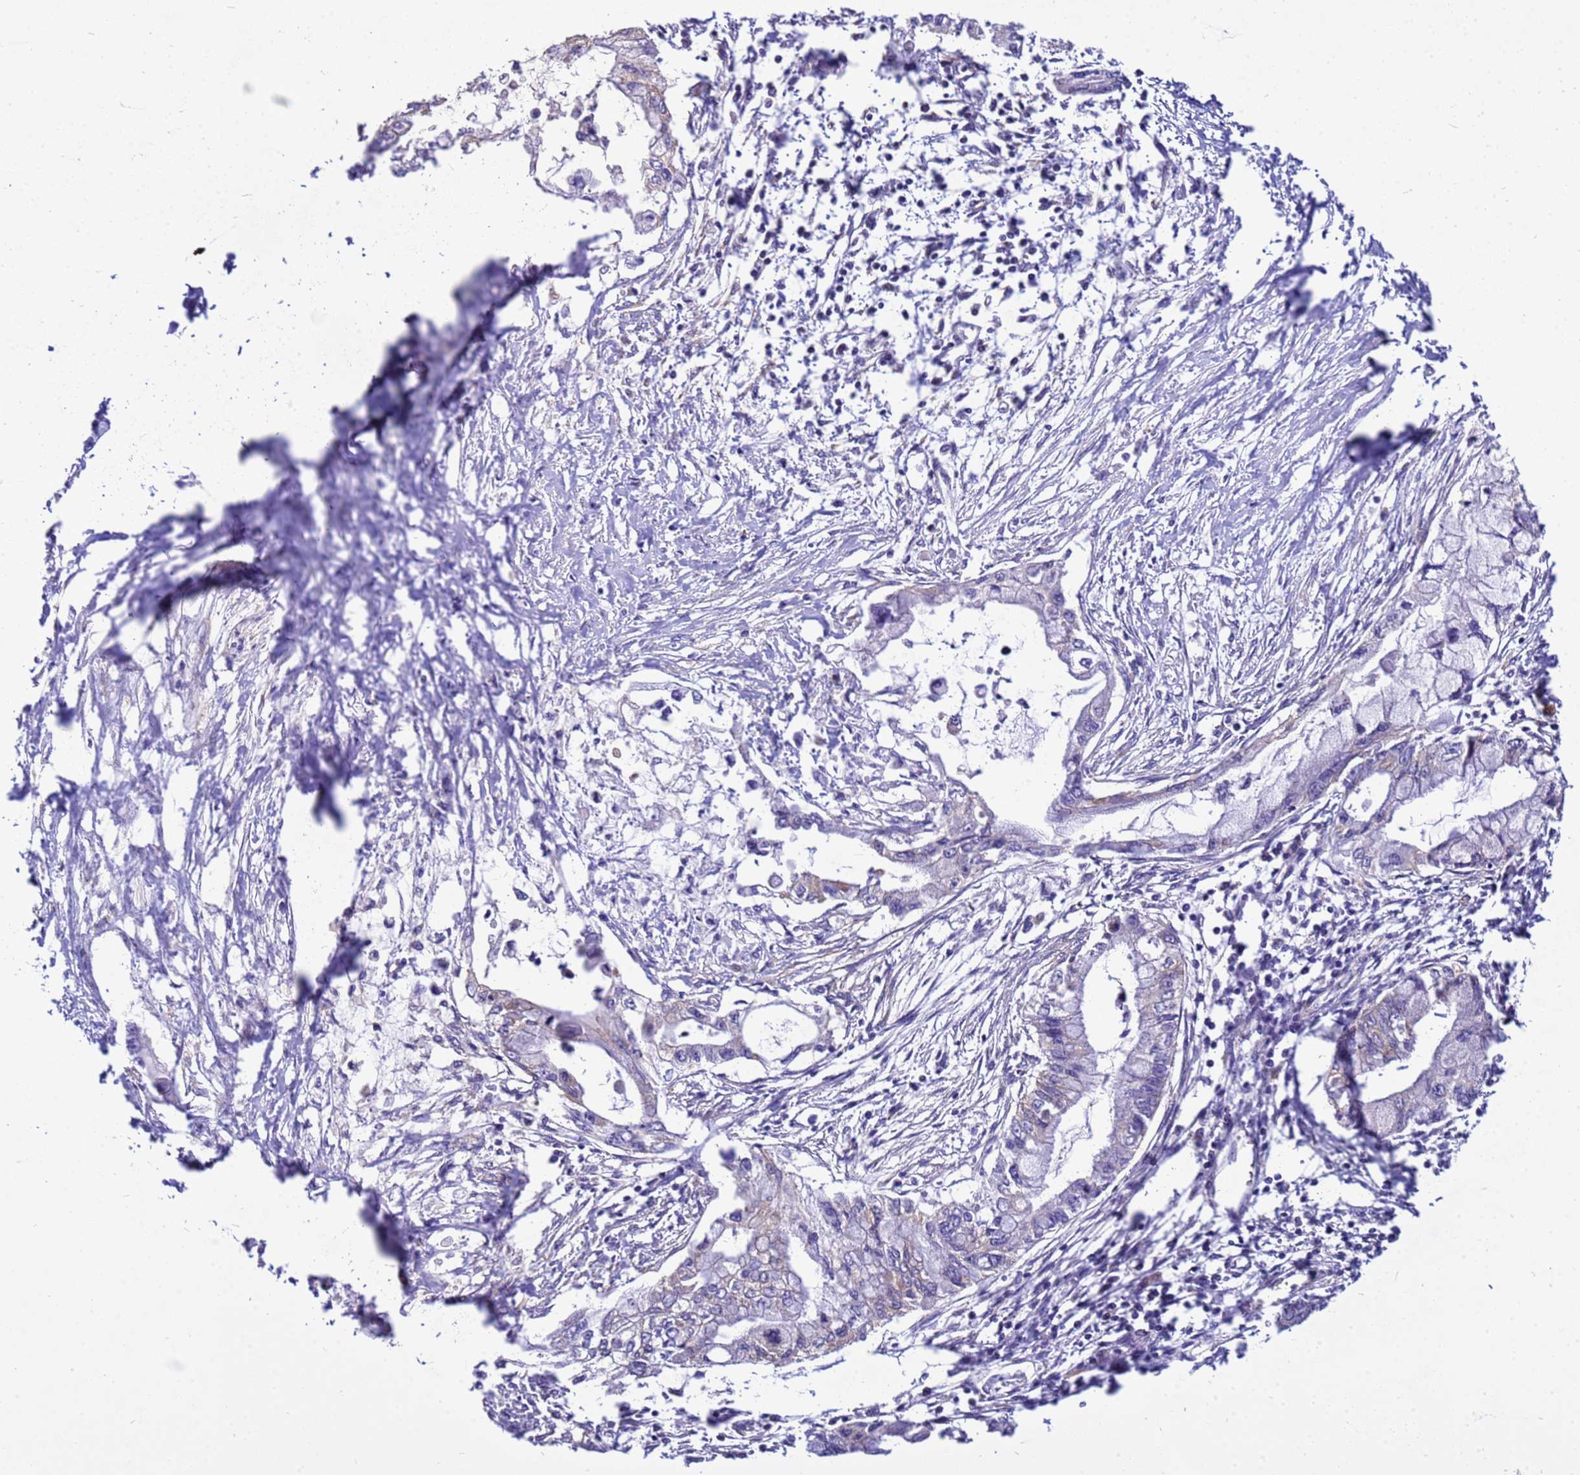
{"staining": {"intensity": "negative", "quantity": "none", "location": "none"}, "tissue": "pancreatic cancer", "cell_type": "Tumor cells", "image_type": "cancer", "snomed": [{"axis": "morphology", "description": "Adenocarcinoma, NOS"}, {"axis": "topography", "description": "Pancreas"}], "caption": "Tumor cells are negative for protein expression in human pancreatic cancer.", "gene": "PKD1", "patient": {"sex": "male", "age": 48}}